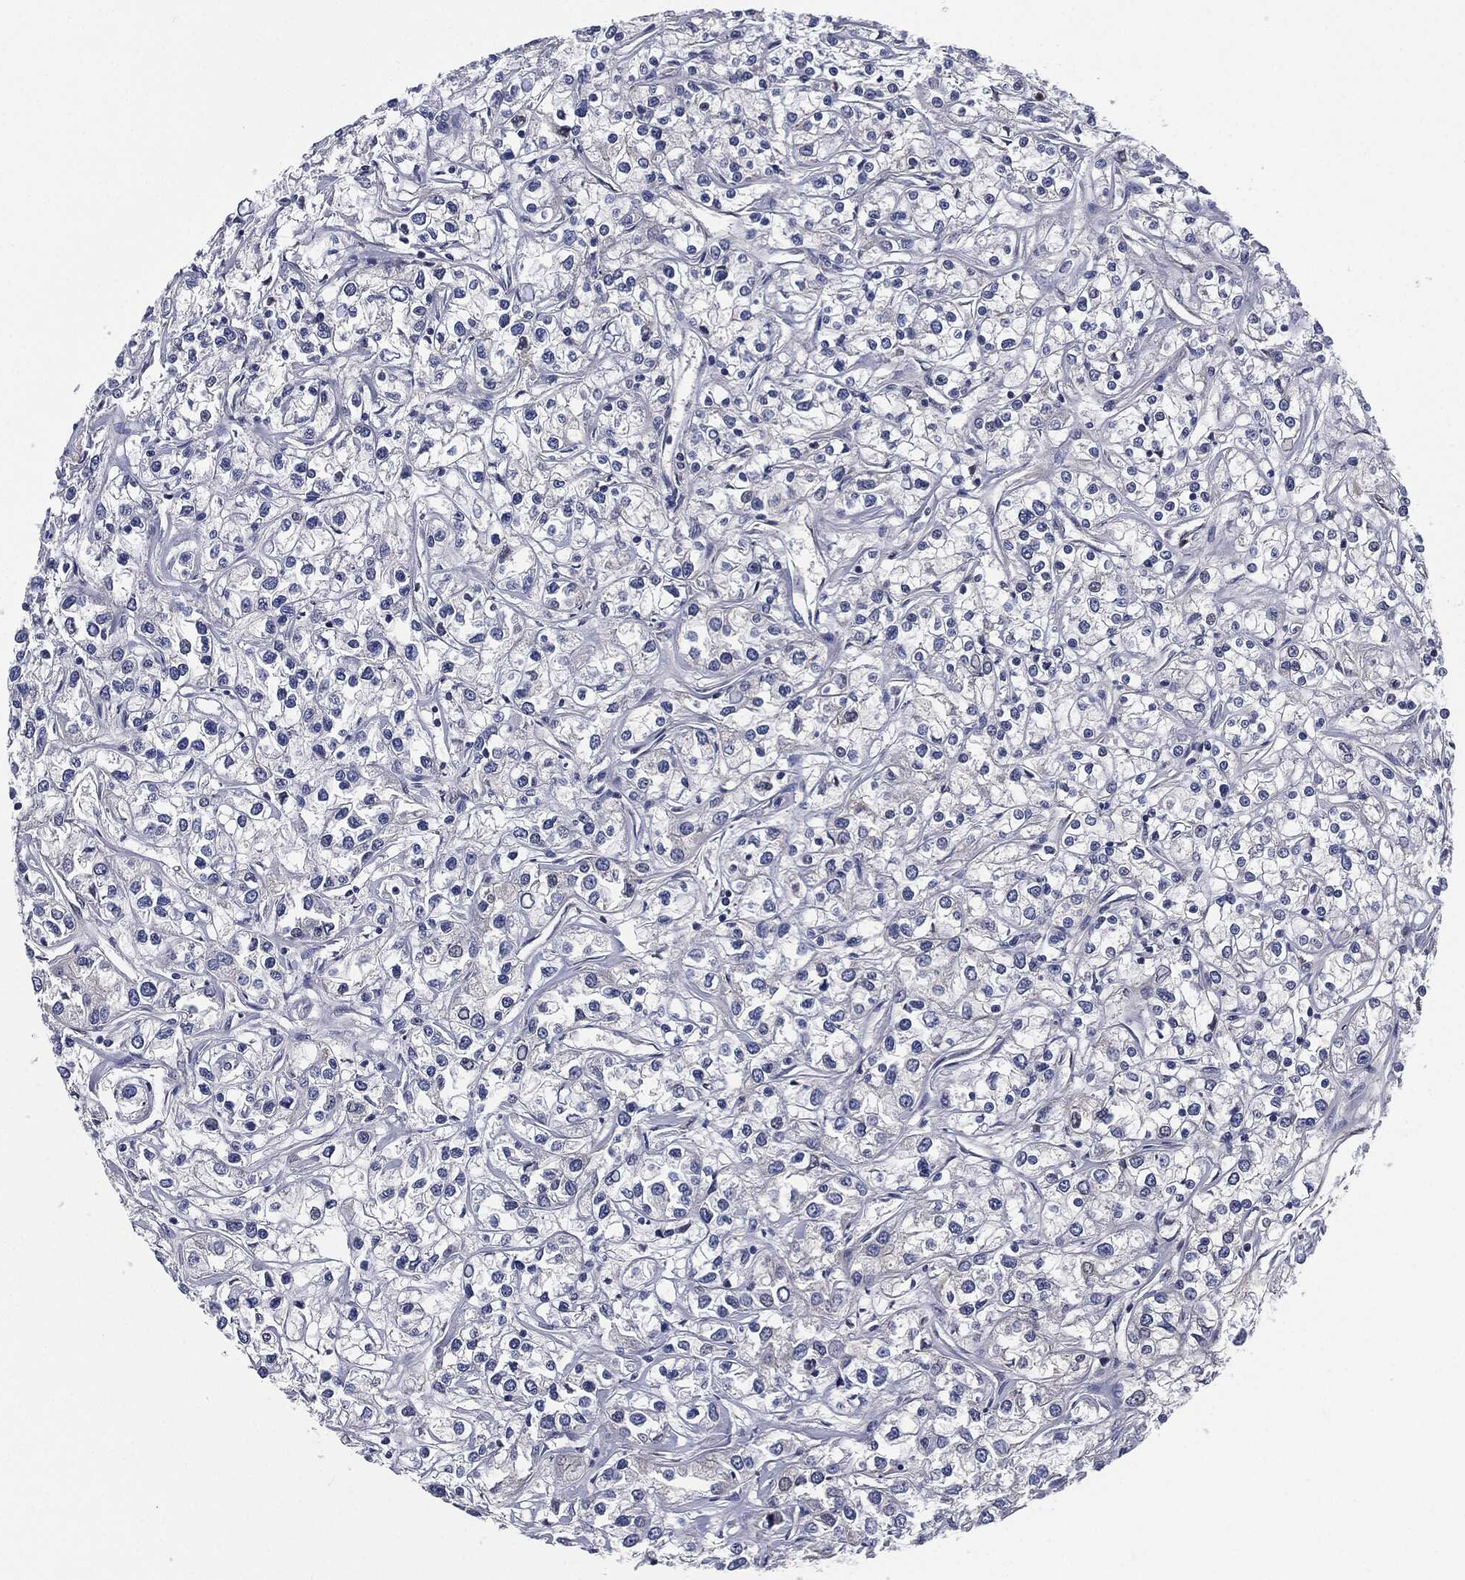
{"staining": {"intensity": "negative", "quantity": "none", "location": "none"}, "tissue": "renal cancer", "cell_type": "Tumor cells", "image_type": "cancer", "snomed": [{"axis": "morphology", "description": "Adenocarcinoma, NOS"}, {"axis": "topography", "description": "Kidney"}], "caption": "Tumor cells are negative for brown protein staining in renal cancer.", "gene": "SIGLEC7", "patient": {"sex": "female", "age": 59}}